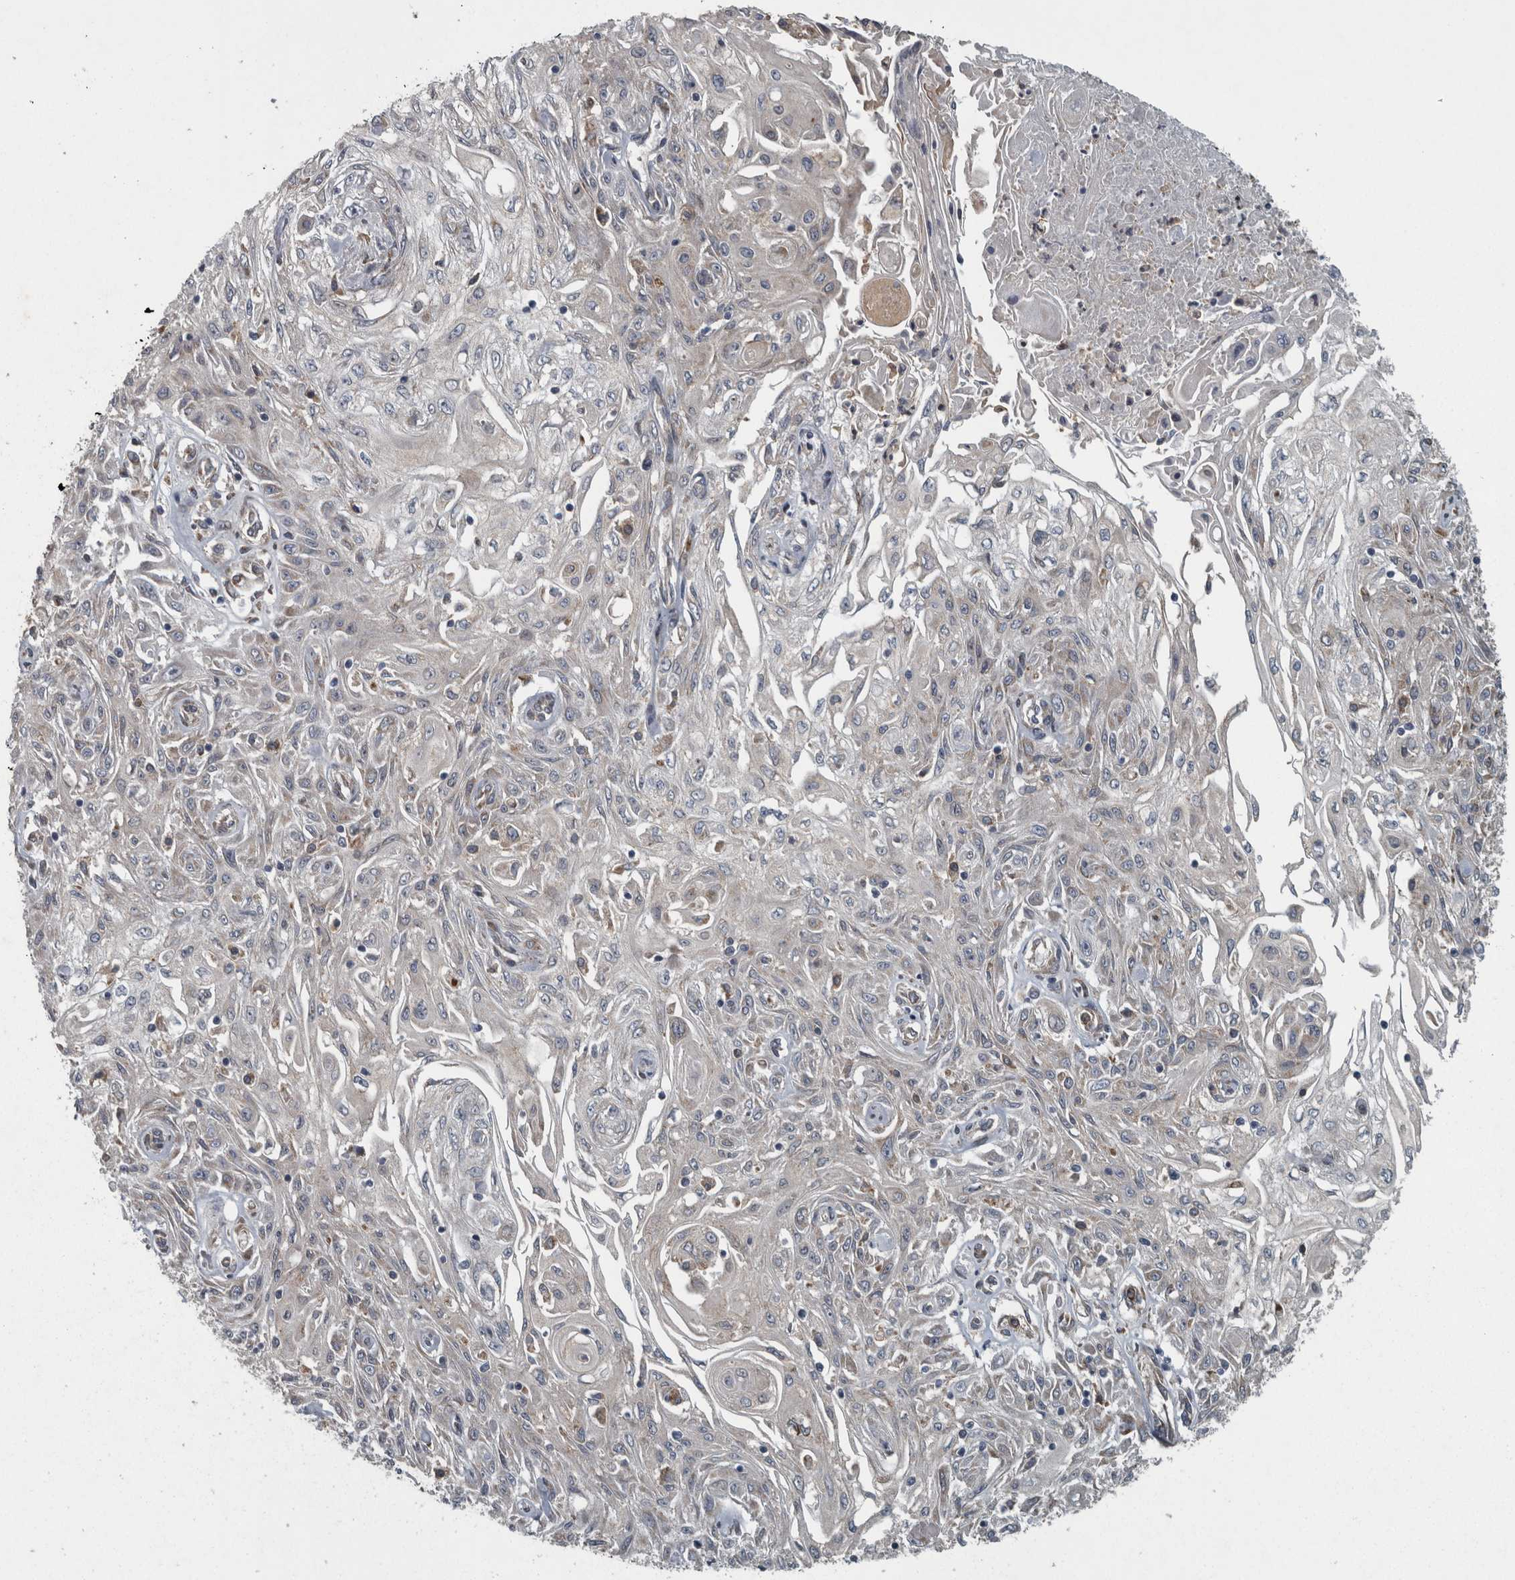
{"staining": {"intensity": "negative", "quantity": "none", "location": "none"}, "tissue": "skin cancer", "cell_type": "Tumor cells", "image_type": "cancer", "snomed": [{"axis": "morphology", "description": "Squamous cell carcinoma, NOS"}, {"axis": "morphology", "description": "Squamous cell carcinoma, metastatic, NOS"}, {"axis": "topography", "description": "Skin"}, {"axis": "topography", "description": "Lymph node"}], "caption": "Tumor cells are negative for protein expression in human metastatic squamous cell carcinoma (skin).", "gene": "EXOC8", "patient": {"sex": "male", "age": 75}}